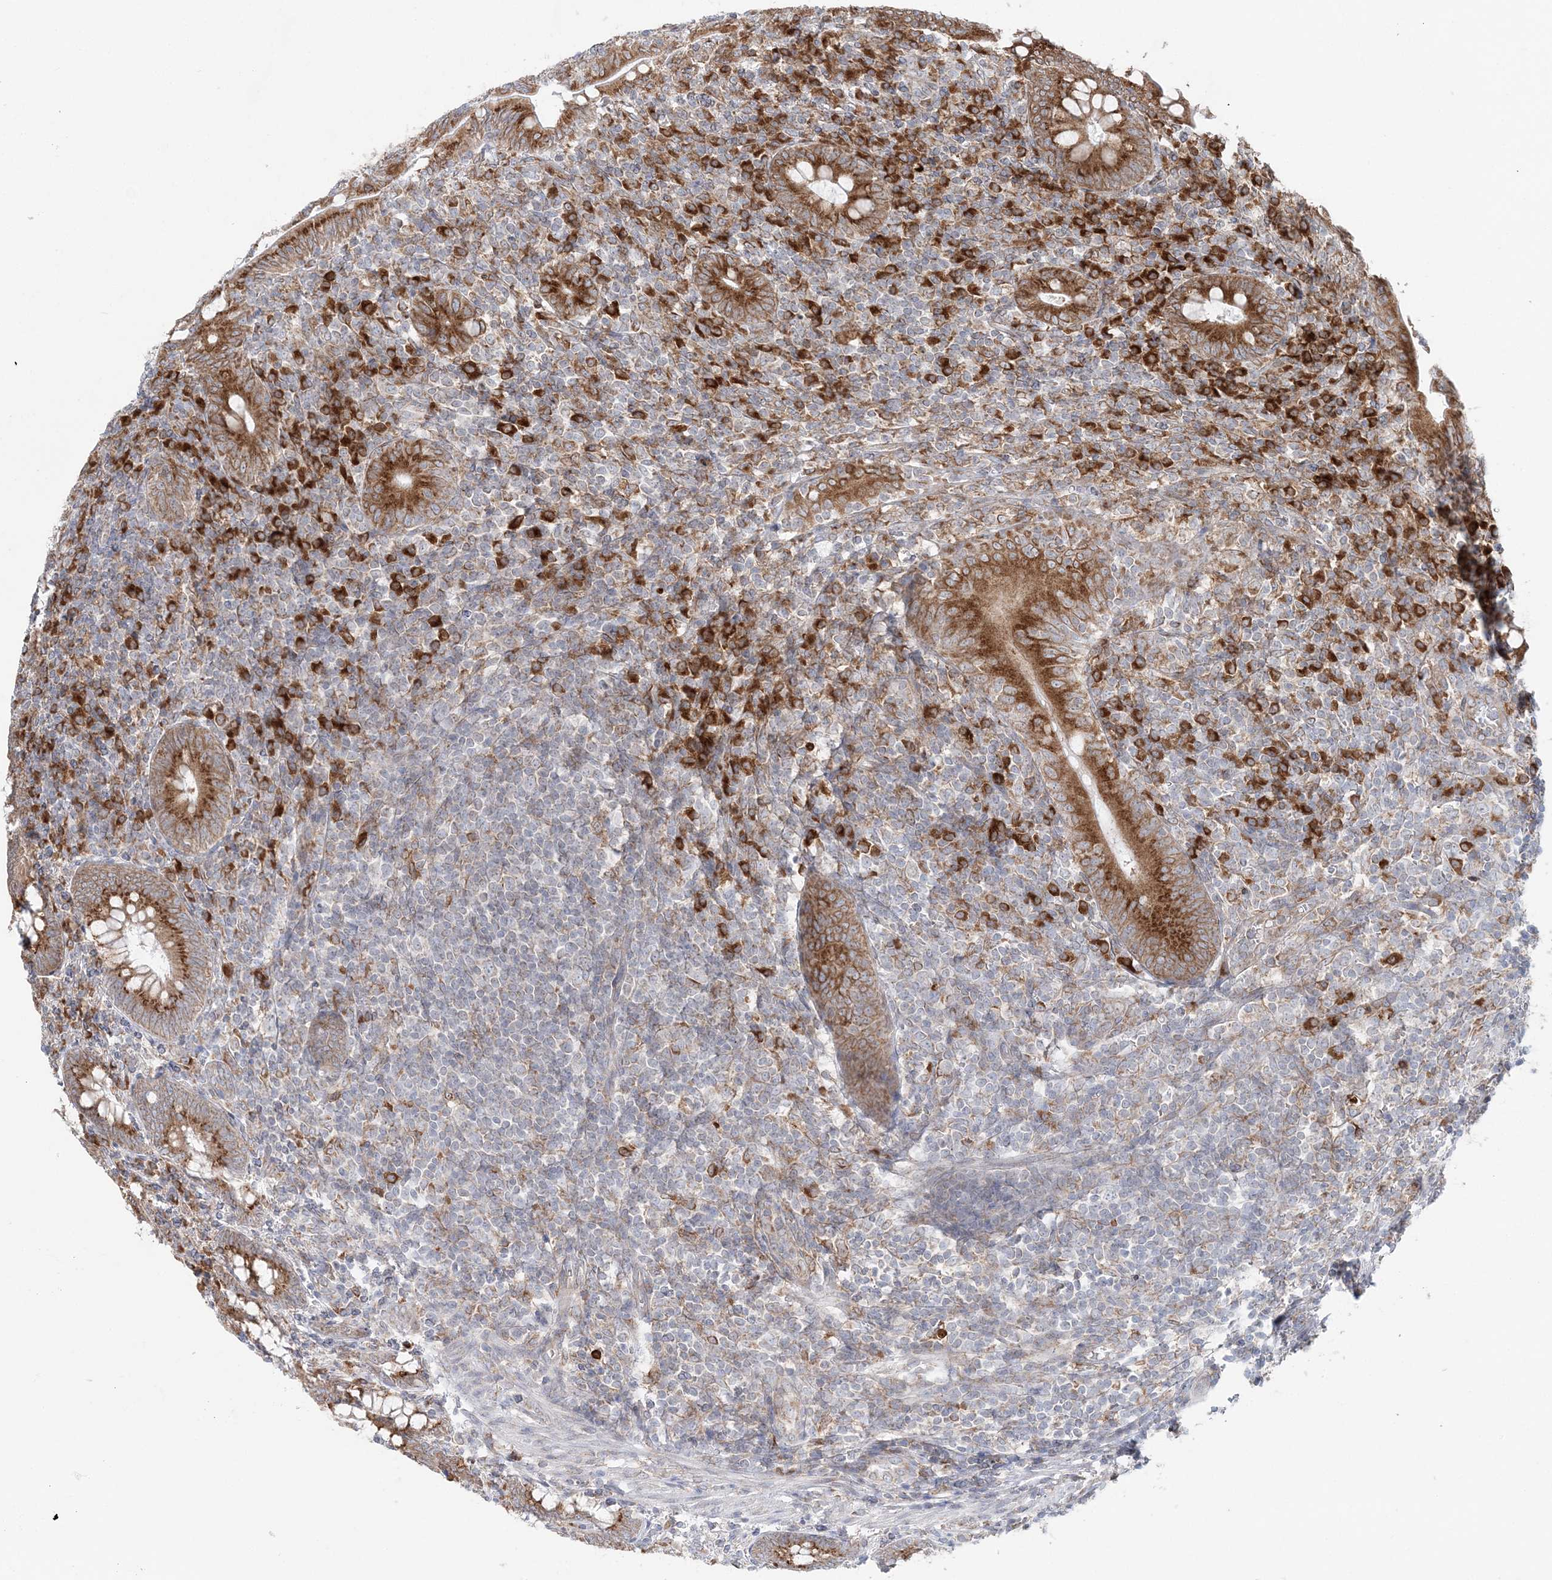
{"staining": {"intensity": "moderate", "quantity": ">75%", "location": "cytoplasmic/membranous"}, "tissue": "appendix", "cell_type": "Glandular cells", "image_type": "normal", "snomed": [{"axis": "morphology", "description": "Normal tissue, NOS"}, {"axis": "topography", "description": "Appendix"}], "caption": "Brown immunohistochemical staining in normal appendix shows moderate cytoplasmic/membranous positivity in approximately >75% of glandular cells.", "gene": "TMED10", "patient": {"sex": "male", "age": 14}}